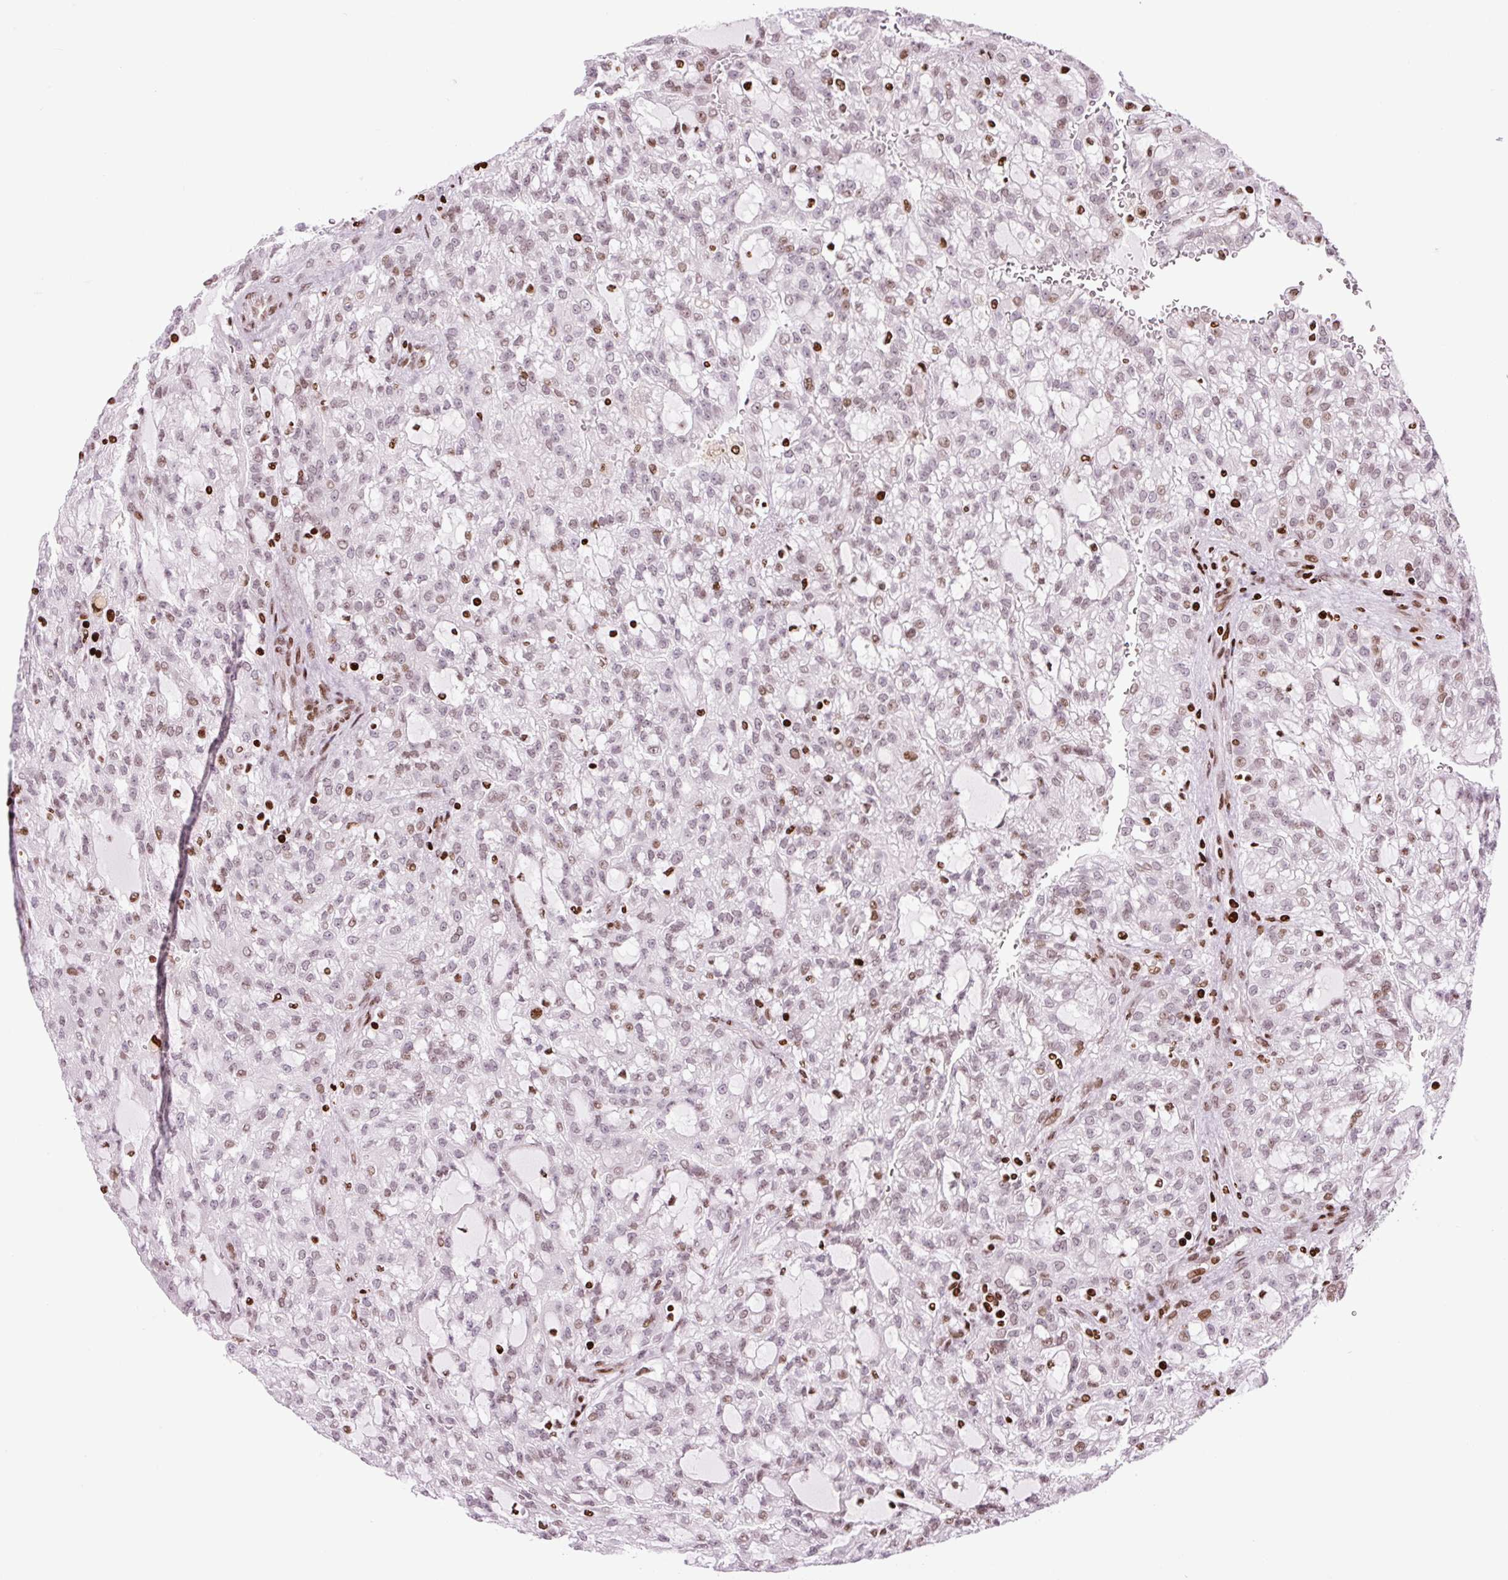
{"staining": {"intensity": "weak", "quantity": "25%-75%", "location": "nuclear"}, "tissue": "renal cancer", "cell_type": "Tumor cells", "image_type": "cancer", "snomed": [{"axis": "morphology", "description": "Adenocarcinoma, NOS"}, {"axis": "topography", "description": "Kidney"}], "caption": "This image reveals immunohistochemistry (IHC) staining of renal cancer (adenocarcinoma), with low weak nuclear positivity in approximately 25%-75% of tumor cells.", "gene": "H1-3", "patient": {"sex": "male", "age": 63}}